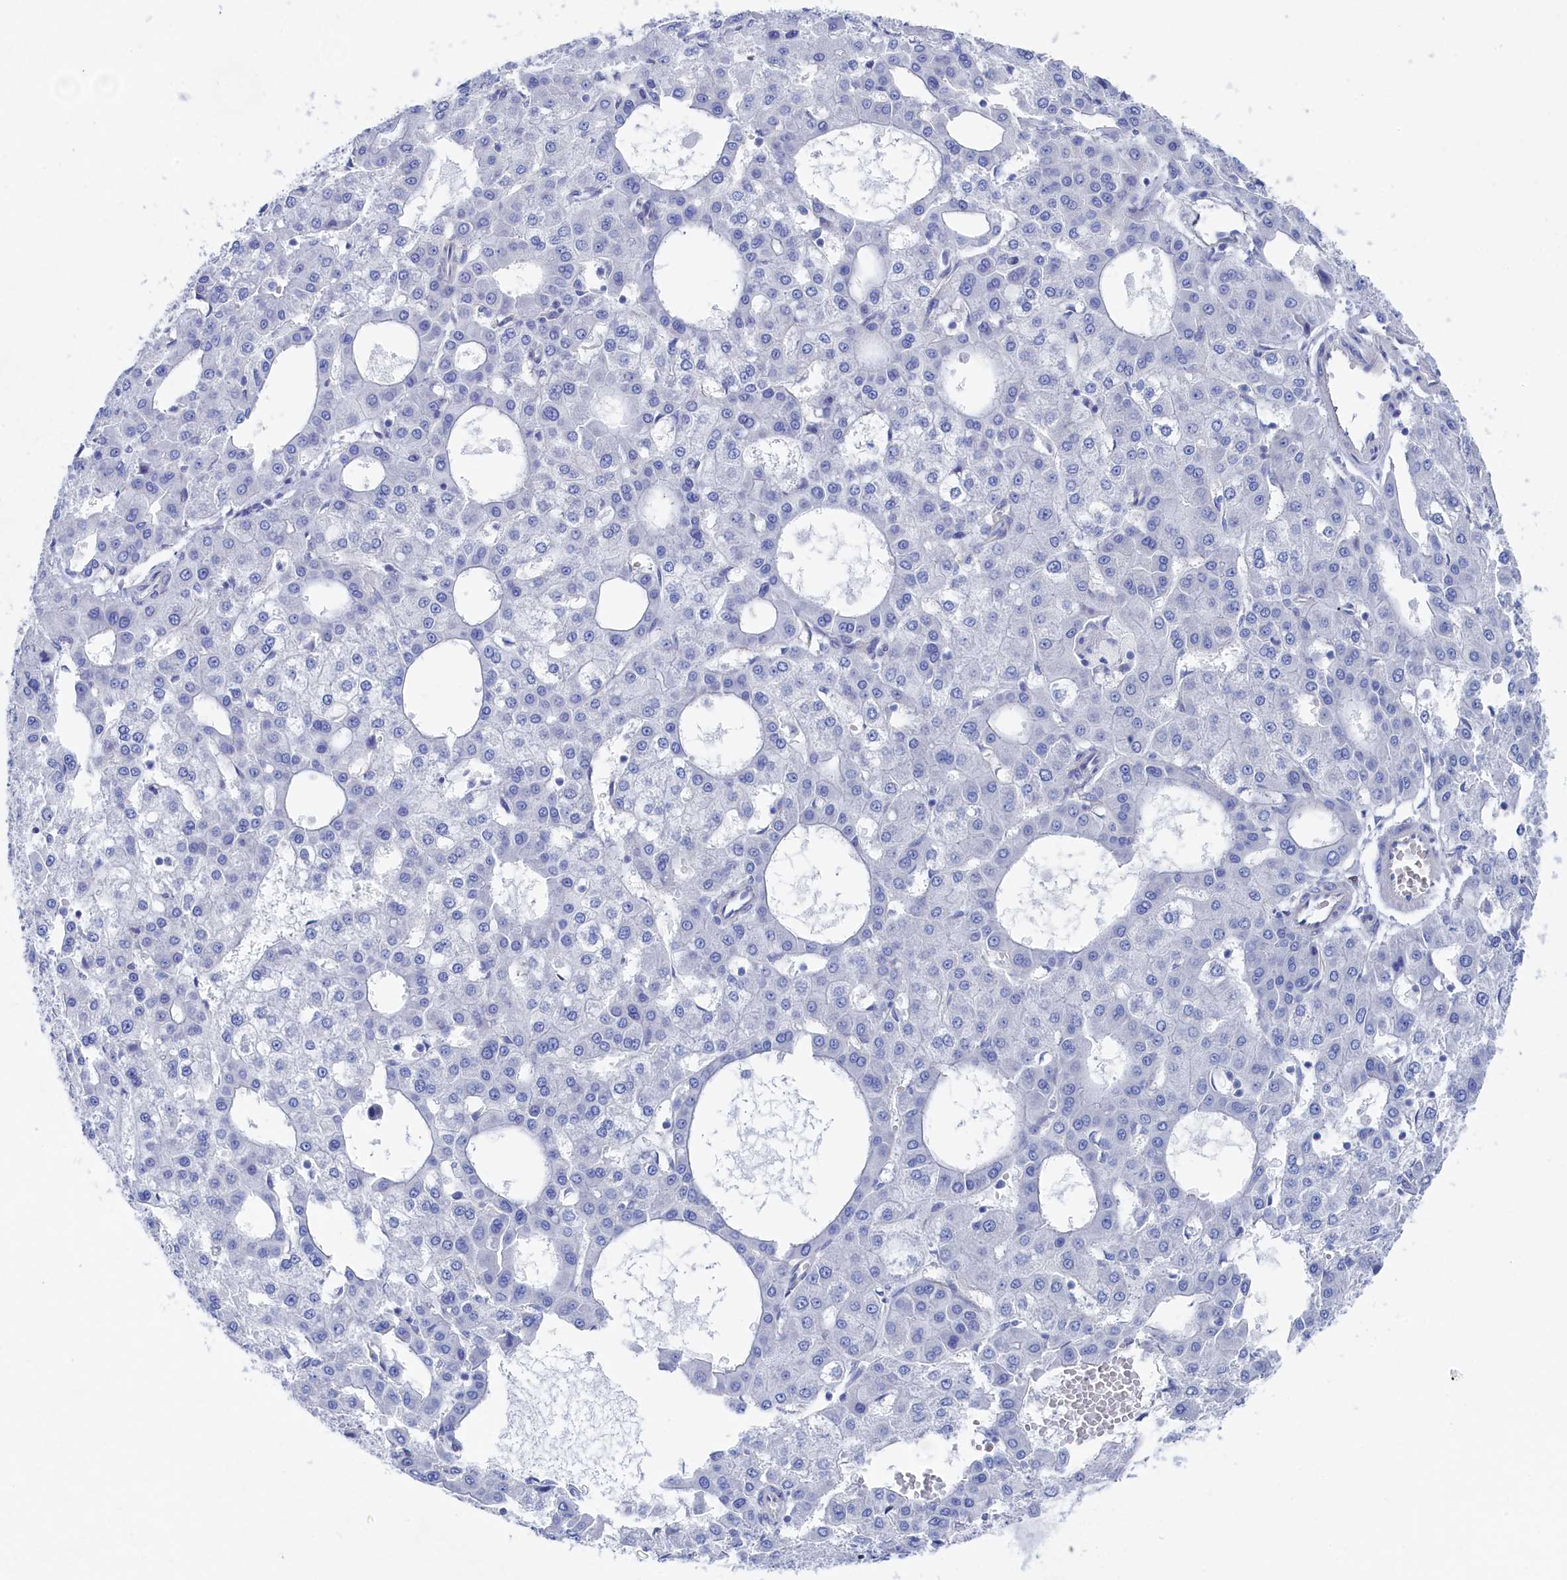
{"staining": {"intensity": "negative", "quantity": "none", "location": "none"}, "tissue": "liver cancer", "cell_type": "Tumor cells", "image_type": "cancer", "snomed": [{"axis": "morphology", "description": "Carcinoma, Hepatocellular, NOS"}, {"axis": "topography", "description": "Liver"}], "caption": "Tumor cells are negative for brown protein staining in liver cancer (hepatocellular carcinoma).", "gene": "TMOD2", "patient": {"sex": "male", "age": 47}}